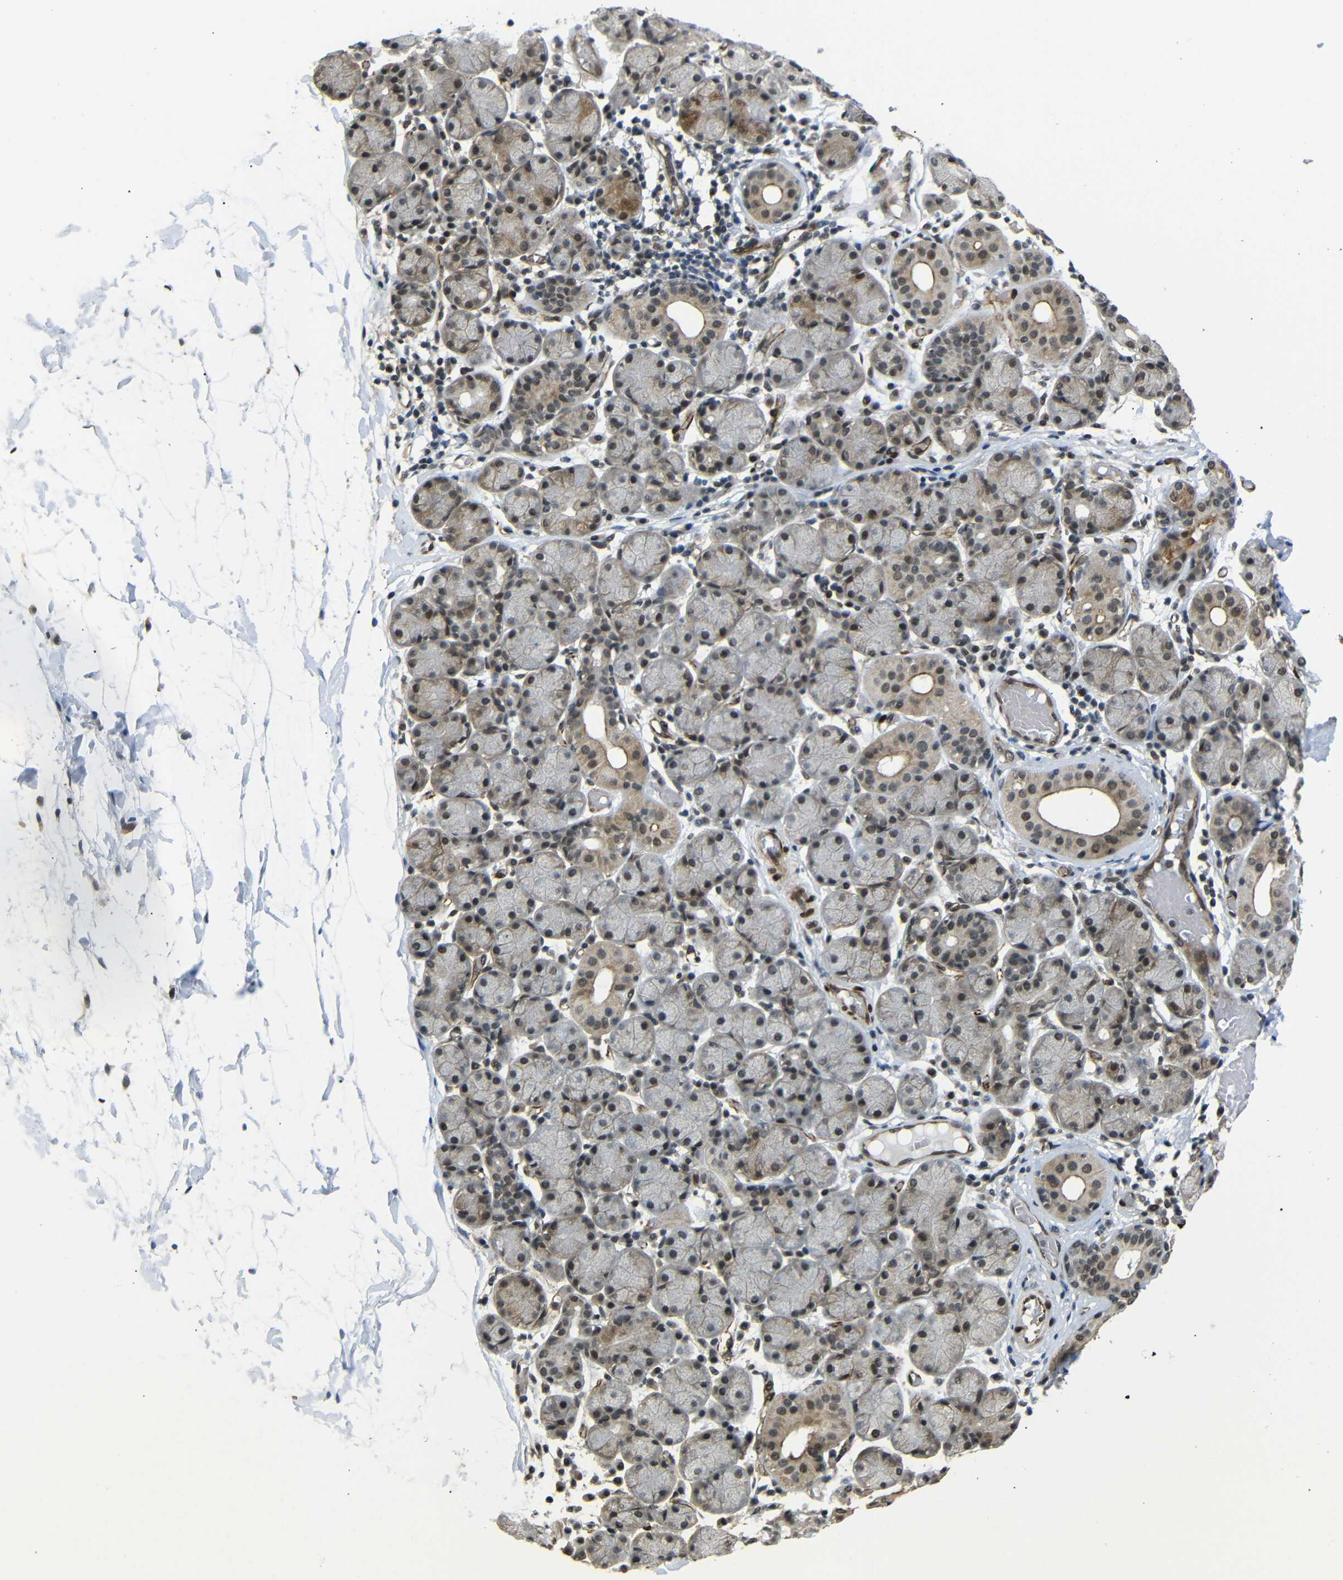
{"staining": {"intensity": "moderate", "quantity": "25%-75%", "location": "cytoplasmic/membranous,nuclear"}, "tissue": "salivary gland", "cell_type": "Glandular cells", "image_type": "normal", "snomed": [{"axis": "morphology", "description": "Normal tissue, NOS"}, {"axis": "topography", "description": "Salivary gland"}], "caption": "Immunohistochemistry photomicrograph of benign salivary gland: human salivary gland stained using immunohistochemistry demonstrates medium levels of moderate protein expression localized specifically in the cytoplasmic/membranous,nuclear of glandular cells, appearing as a cytoplasmic/membranous,nuclear brown color.", "gene": "TBX2", "patient": {"sex": "female", "age": 24}}